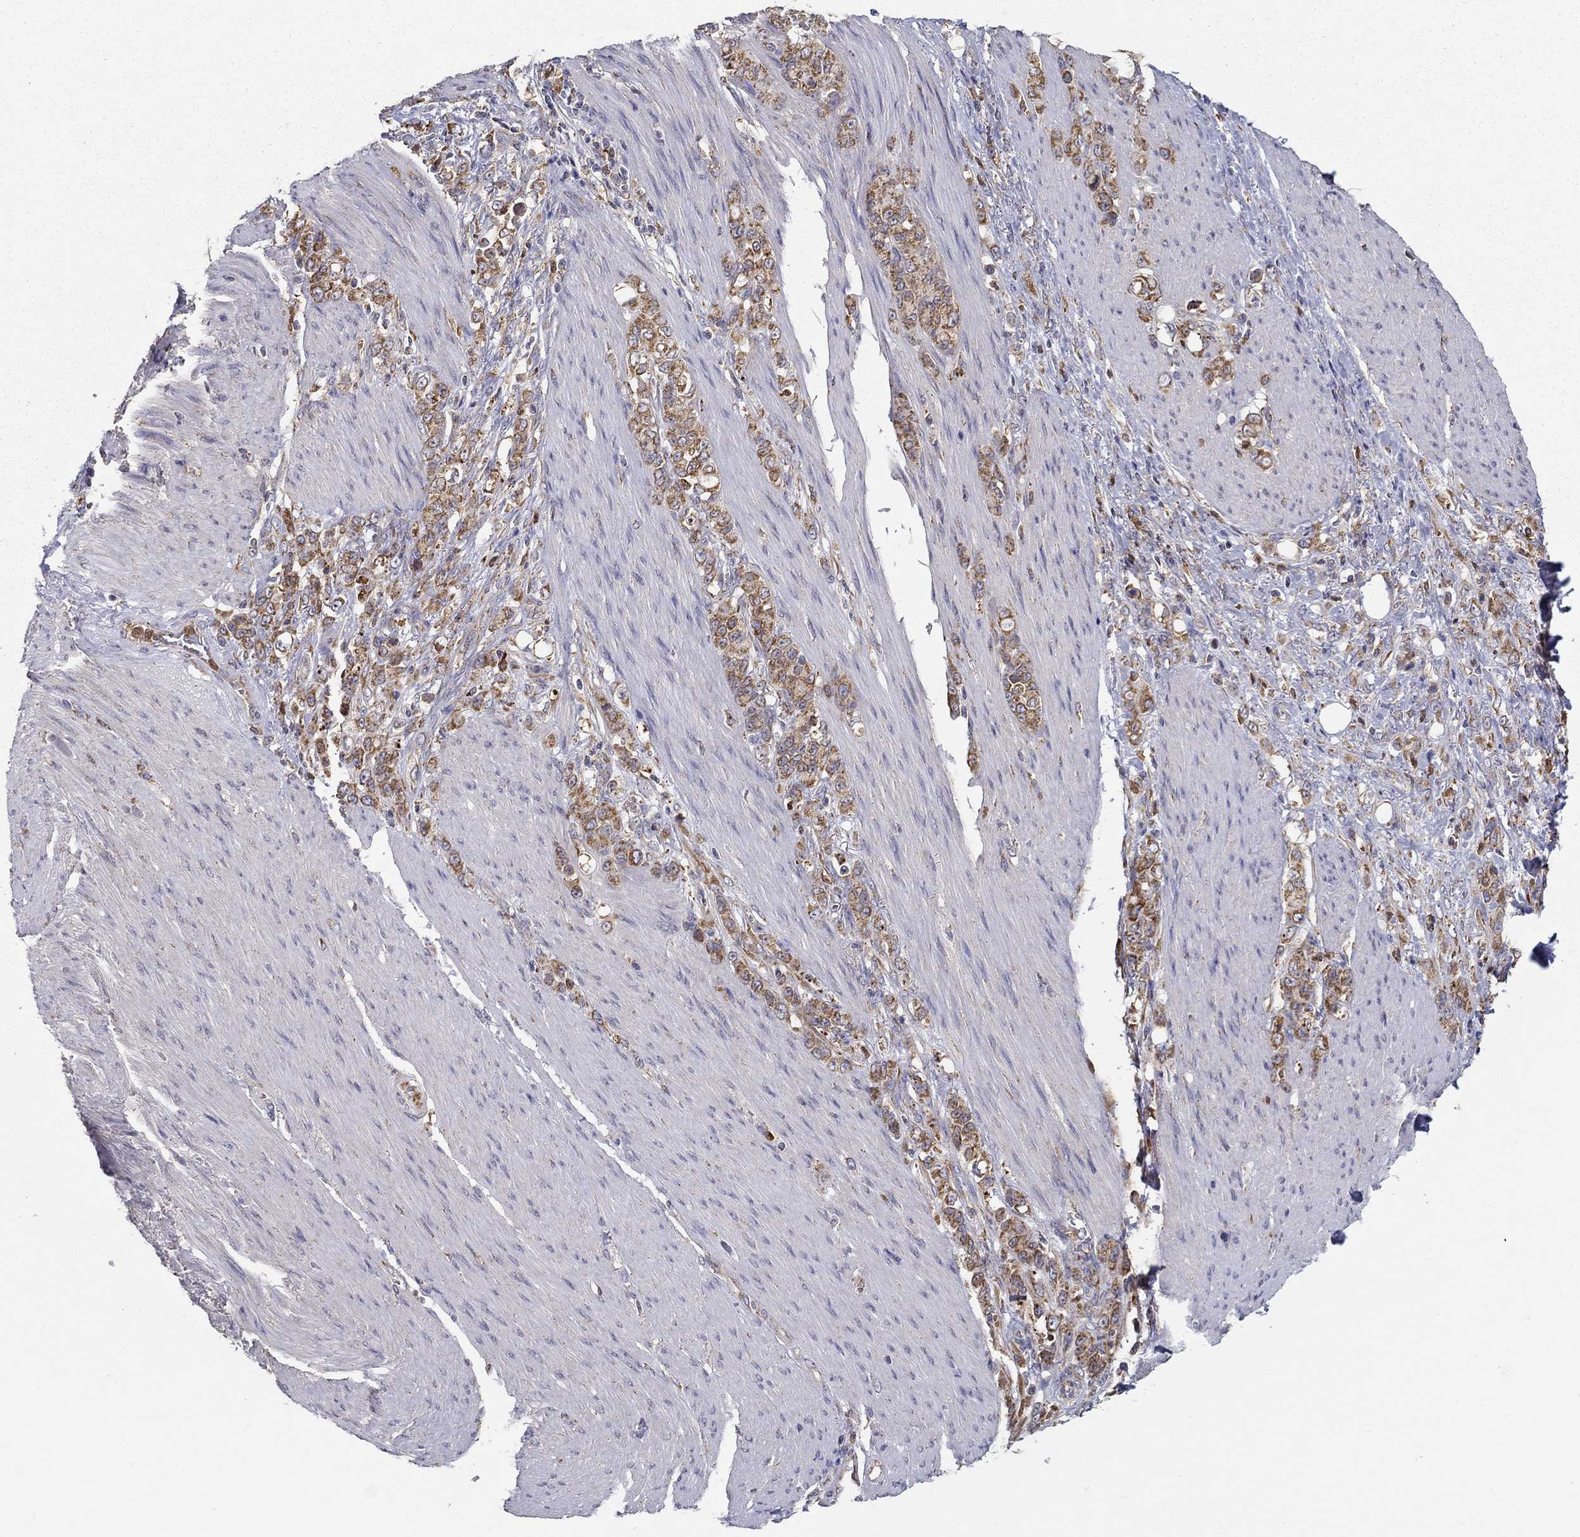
{"staining": {"intensity": "moderate", "quantity": ">75%", "location": "cytoplasmic/membranous"}, "tissue": "stomach cancer", "cell_type": "Tumor cells", "image_type": "cancer", "snomed": [{"axis": "morphology", "description": "Adenocarcinoma, NOS"}, {"axis": "topography", "description": "Stomach"}], "caption": "Stomach cancer stained for a protein (brown) demonstrates moderate cytoplasmic/membranous positive expression in approximately >75% of tumor cells.", "gene": "PRDX4", "patient": {"sex": "female", "age": 79}}